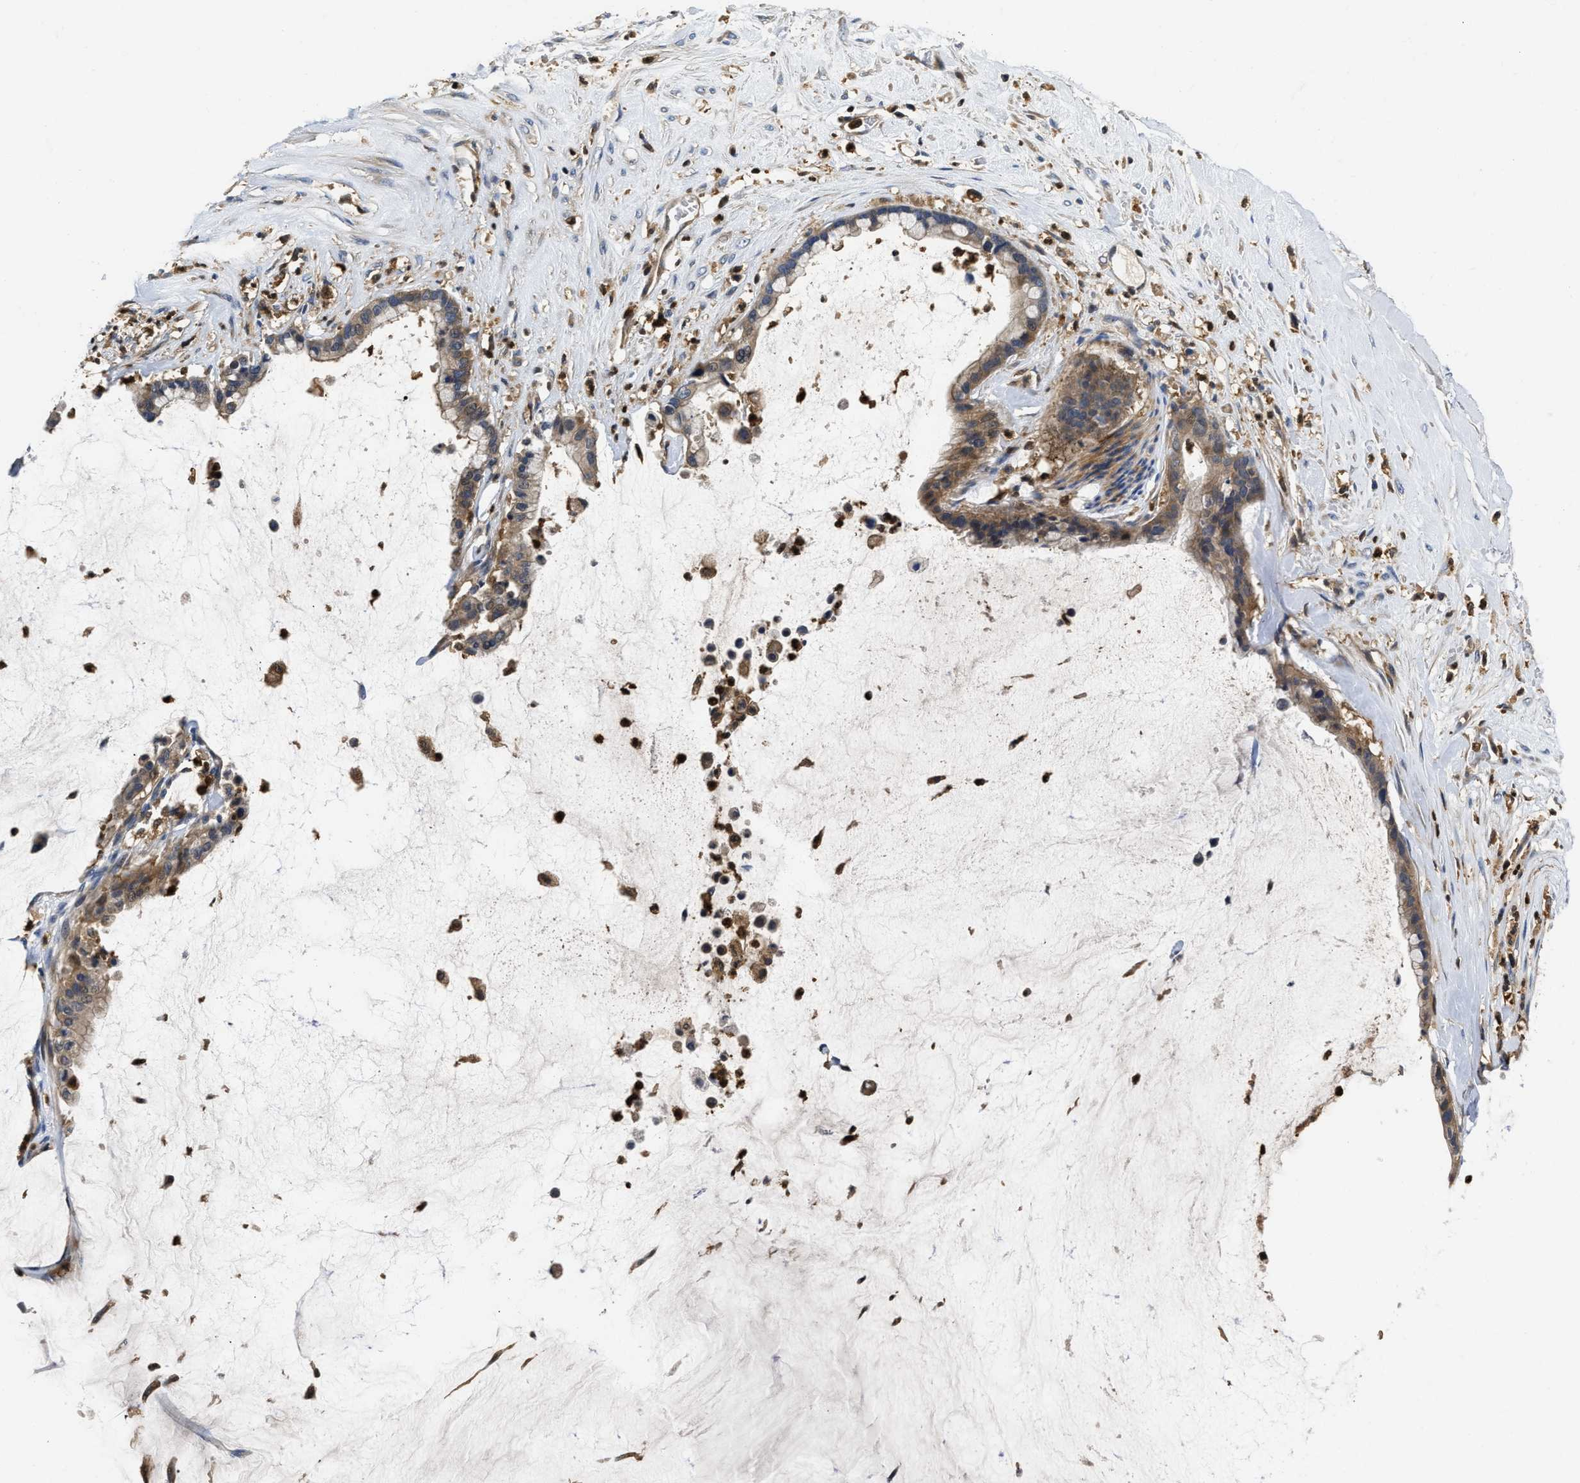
{"staining": {"intensity": "weak", "quantity": ">75%", "location": "cytoplasmic/membranous"}, "tissue": "pancreatic cancer", "cell_type": "Tumor cells", "image_type": "cancer", "snomed": [{"axis": "morphology", "description": "Adenocarcinoma, NOS"}, {"axis": "topography", "description": "Pancreas"}], "caption": "The micrograph exhibits immunohistochemical staining of pancreatic cancer (adenocarcinoma). There is weak cytoplasmic/membranous positivity is seen in about >75% of tumor cells.", "gene": "OSTF1", "patient": {"sex": "male", "age": 41}}